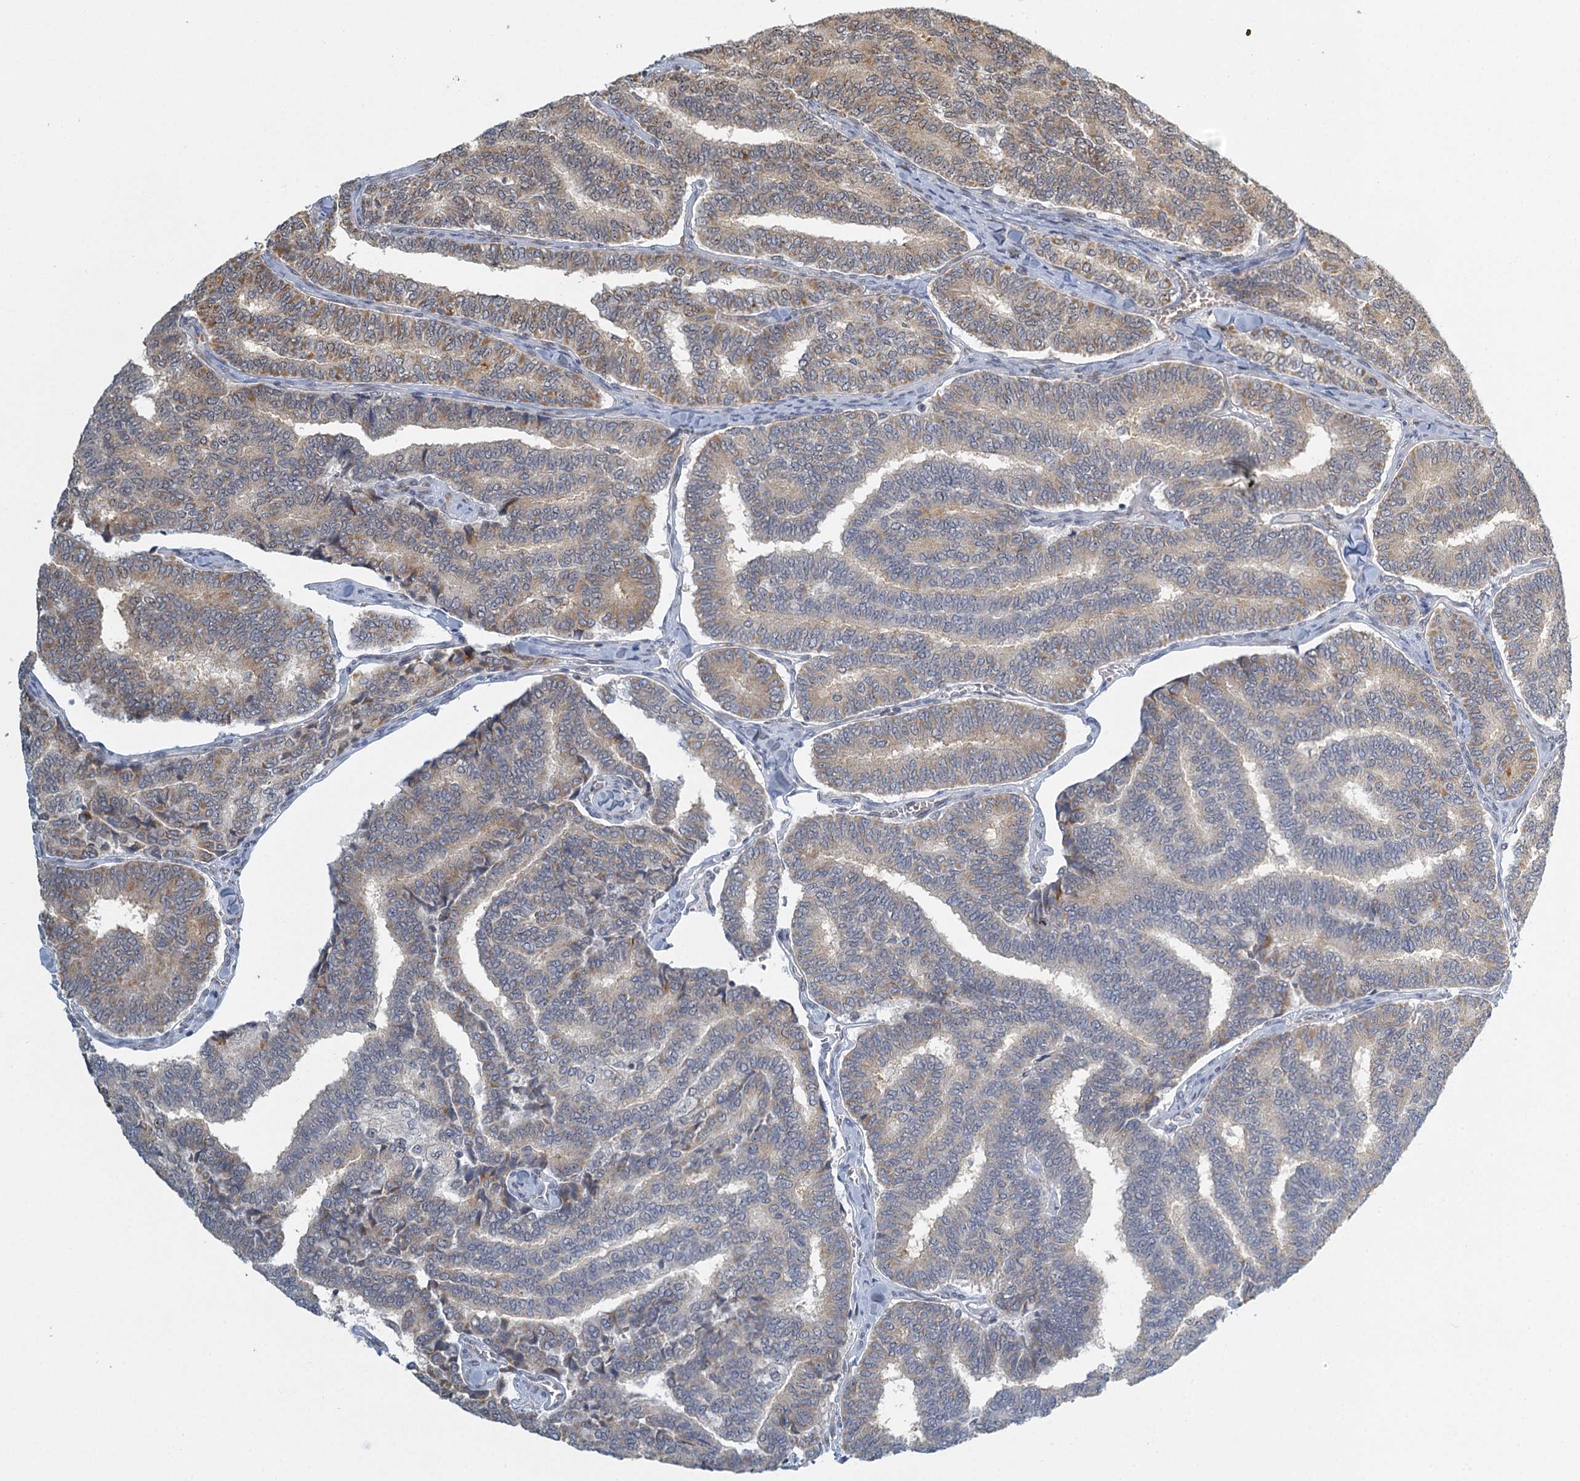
{"staining": {"intensity": "moderate", "quantity": "25%-75%", "location": "cytoplasmic/membranous"}, "tissue": "thyroid cancer", "cell_type": "Tumor cells", "image_type": "cancer", "snomed": [{"axis": "morphology", "description": "Papillary adenocarcinoma, NOS"}, {"axis": "topography", "description": "Thyroid gland"}], "caption": "Human thyroid papillary adenocarcinoma stained with a protein marker exhibits moderate staining in tumor cells.", "gene": "TREX1", "patient": {"sex": "female", "age": 35}}